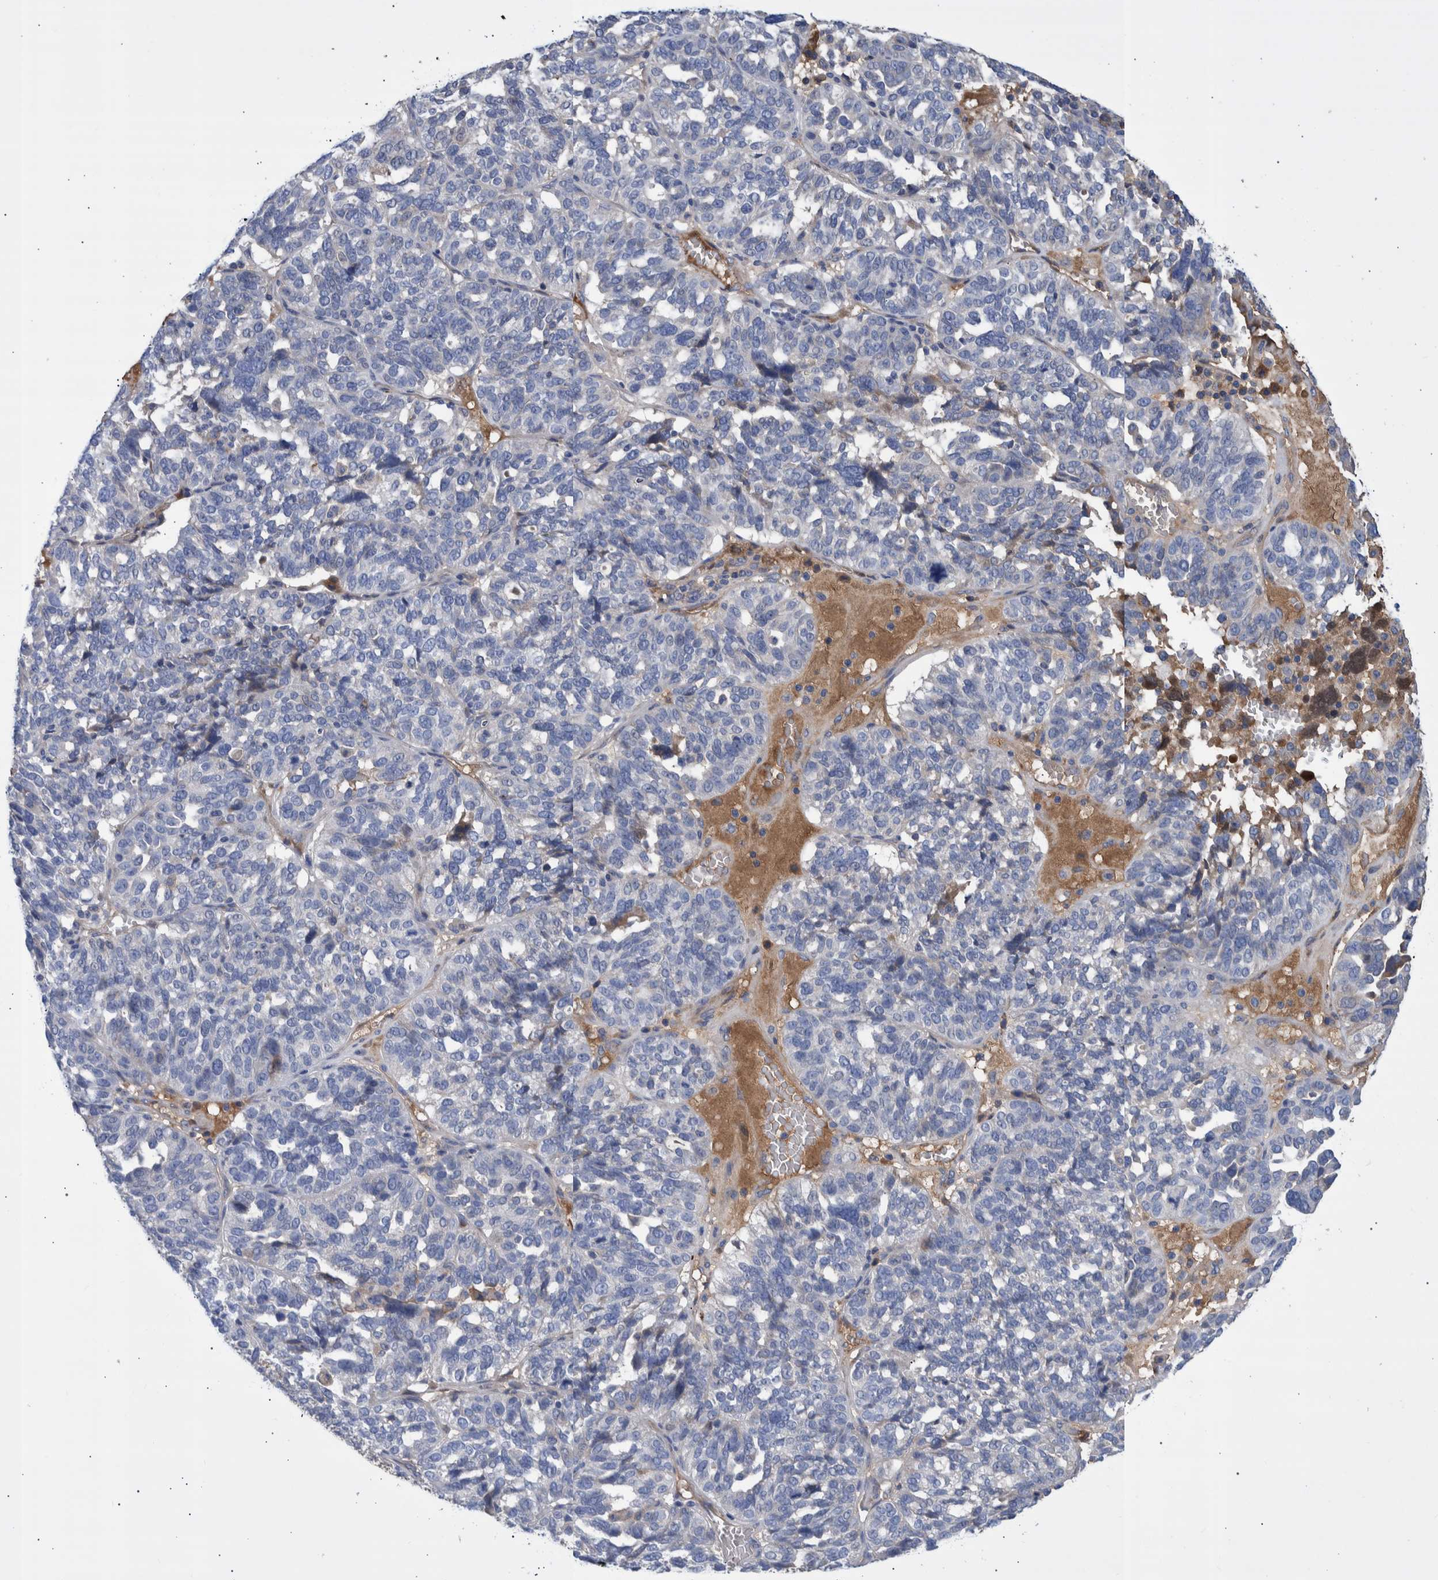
{"staining": {"intensity": "negative", "quantity": "none", "location": "none"}, "tissue": "ovarian cancer", "cell_type": "Tumor cells", "image_type": "cancer", "snomed": [{"axis": "morphology", "description": "Cystadenocarcinoma, serous, NOS"}, {"axis": "topography", "description": "Ovary"}], "caption": "Human ovarian cancer (serous cystadenocarcinoma) stained for a protein using immunohistochemistry (IHC) demonstrates no staining in tumor cells.", "gene": "DLL4", "patient": {"sex": "female", "age": 59}}